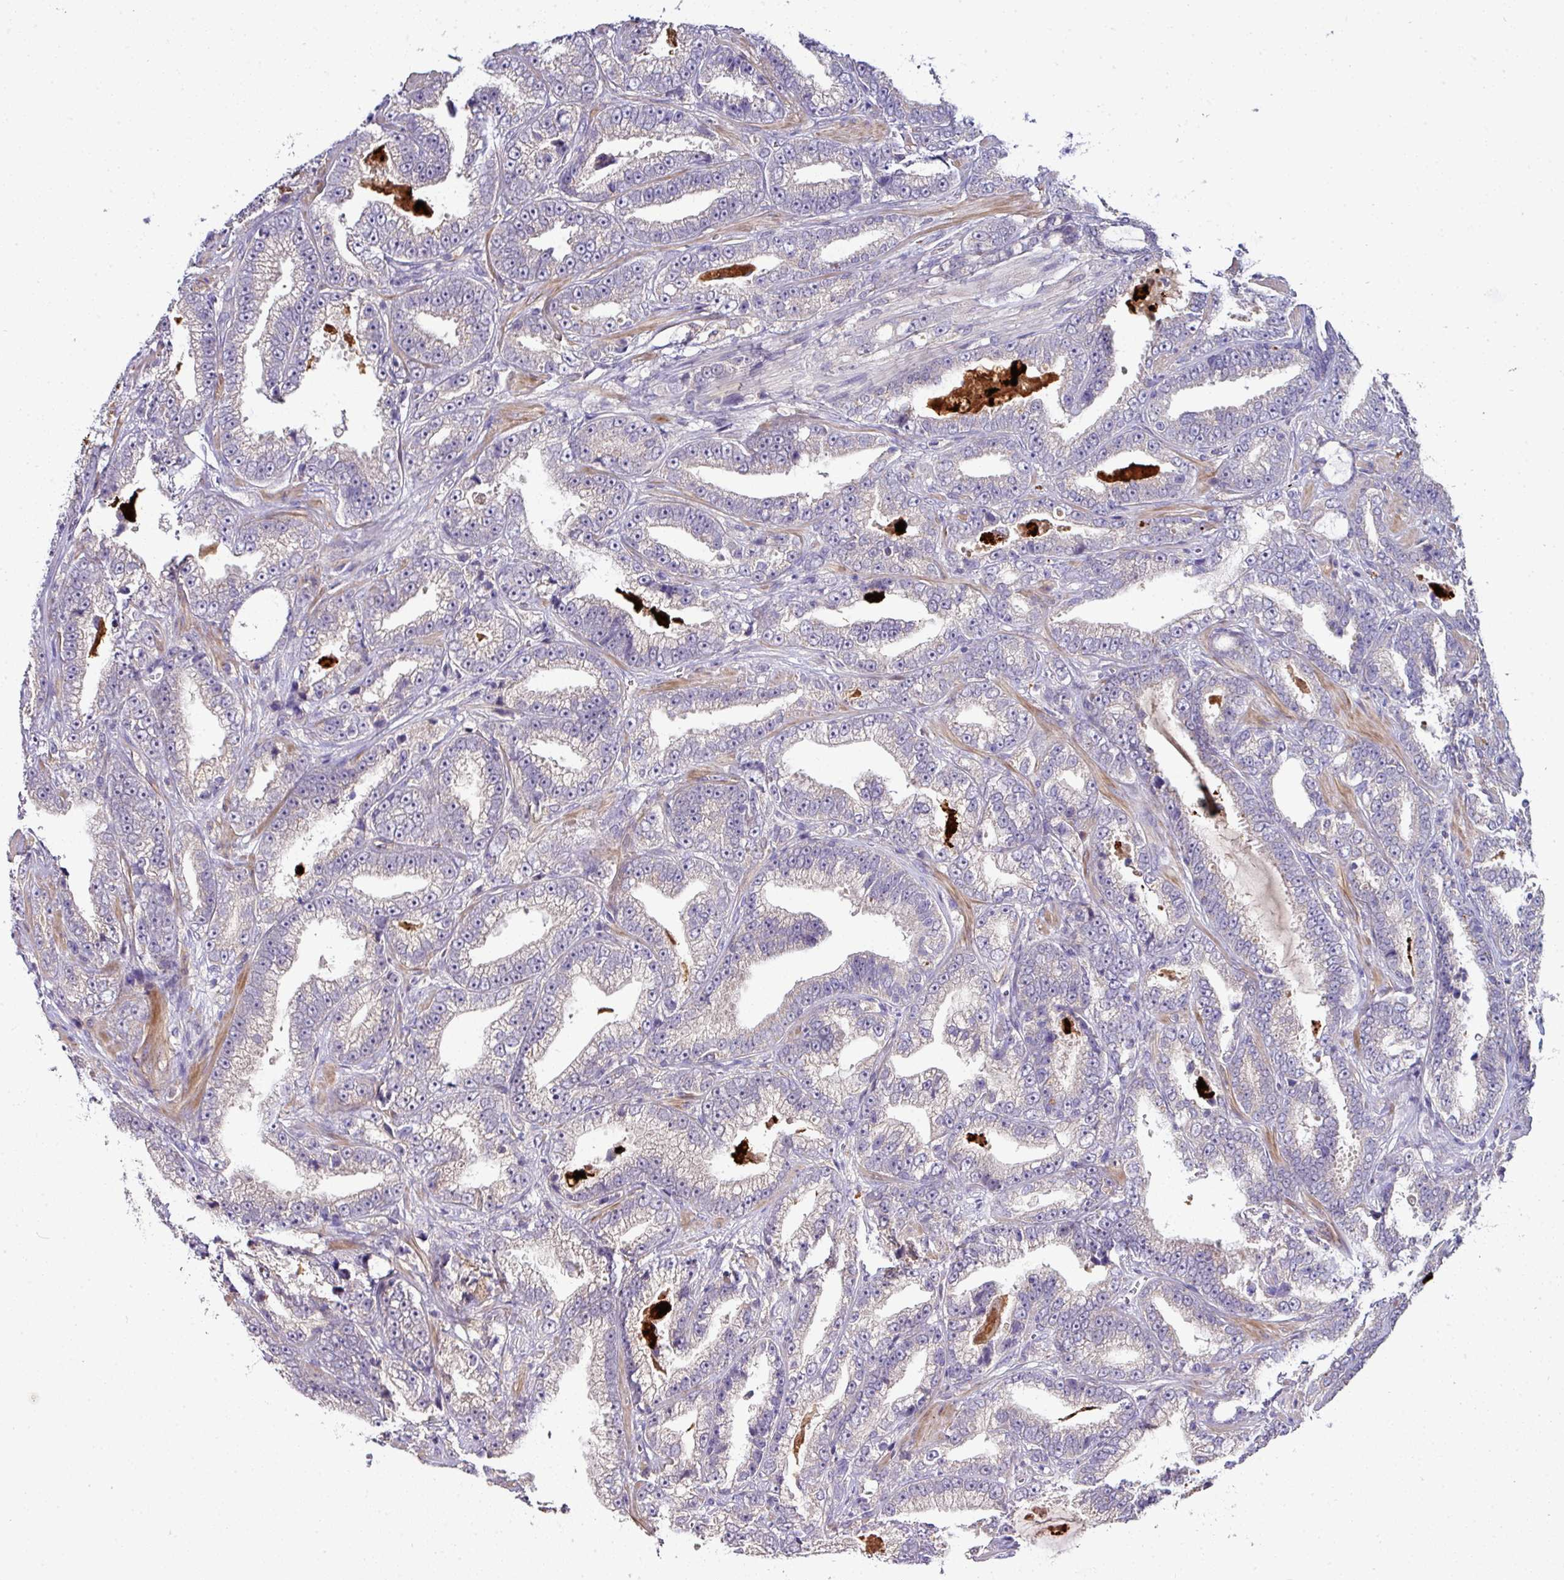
{"staining": {"intensity": "negative", "quantity": "none", "location": "none"}, "tissue": "prostate cancer", "cell_type": "Tumor cells", "image_type": "cancer", "snomed": [{"axis": "morphology", "description": "Adenocarcinoma, High grade"}, {"axis": "topography", "description": "Prostate and seminal vesicle, NOS"}], "caption": "This is an IHC histopathology image of high-grade adenocarcinoma (prostate). There is no staining in tumor cells.", "gene": "AEBP2", "patient": {"sex": "male", "age": 67}}